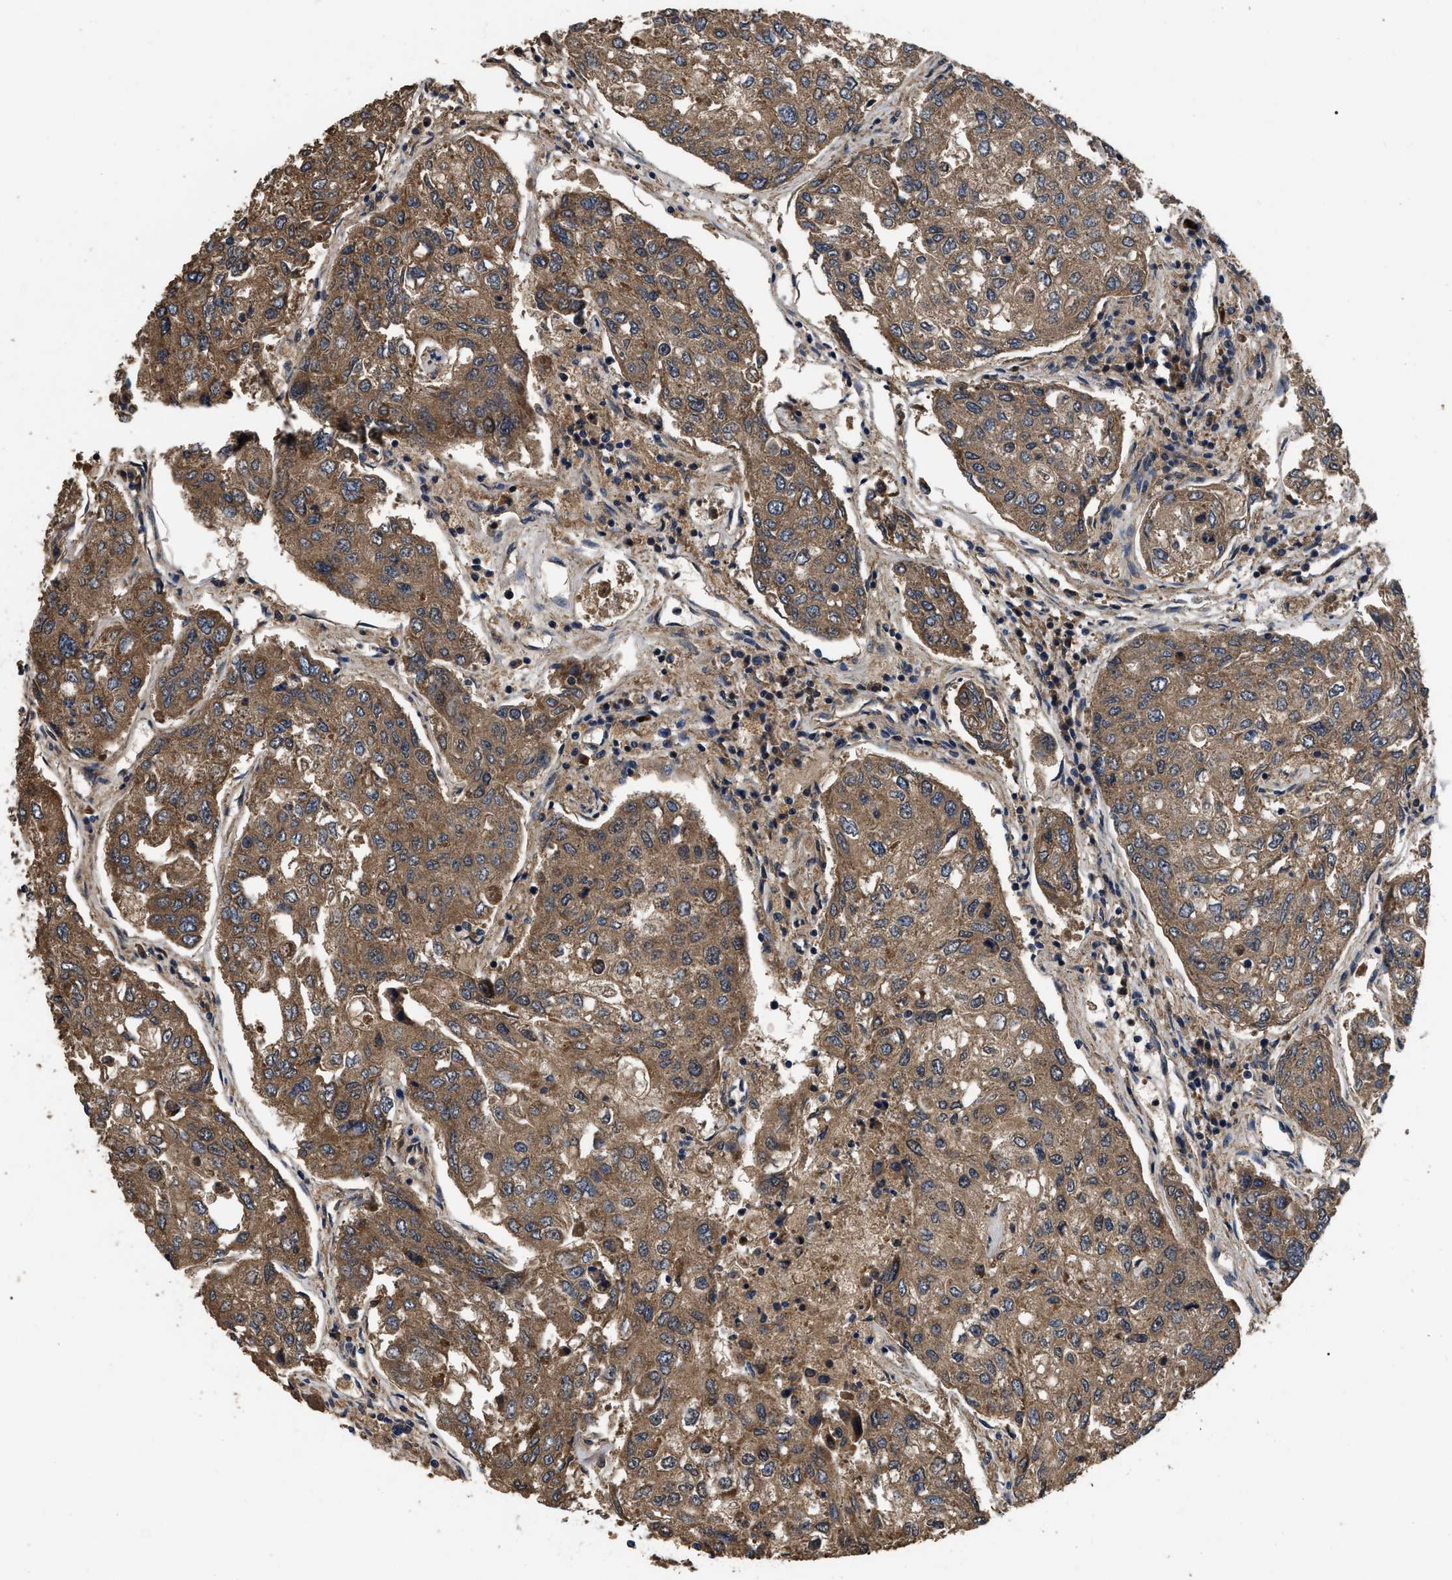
{"staining": {"intensity": "moderate", "quantity": ">75%", "location": "cytoplasmic/membranous"}, "tissue": "urothelial cancer", "cell_type": "Tumor cells", "image_type": "cancer", "snomed": [{"axis": "morphology", "description": "Urothelial carcinoma, High grade"}, {"axis": "topography", "description": "Lymph node"}, {"axis": "topography", "description": "Urinary bladder"}], "caption": "Immunohistochemical staining of high-grade urothelial carcinoma reveals medium levels of moderate cytoplasmic/membranous expression in approximately >75% of tumor cells. (DAB = brown stain, brightfield microscopy at high magnification).", "gene": "PPWD1", "patient": {"sex": "male", "age": 51}}